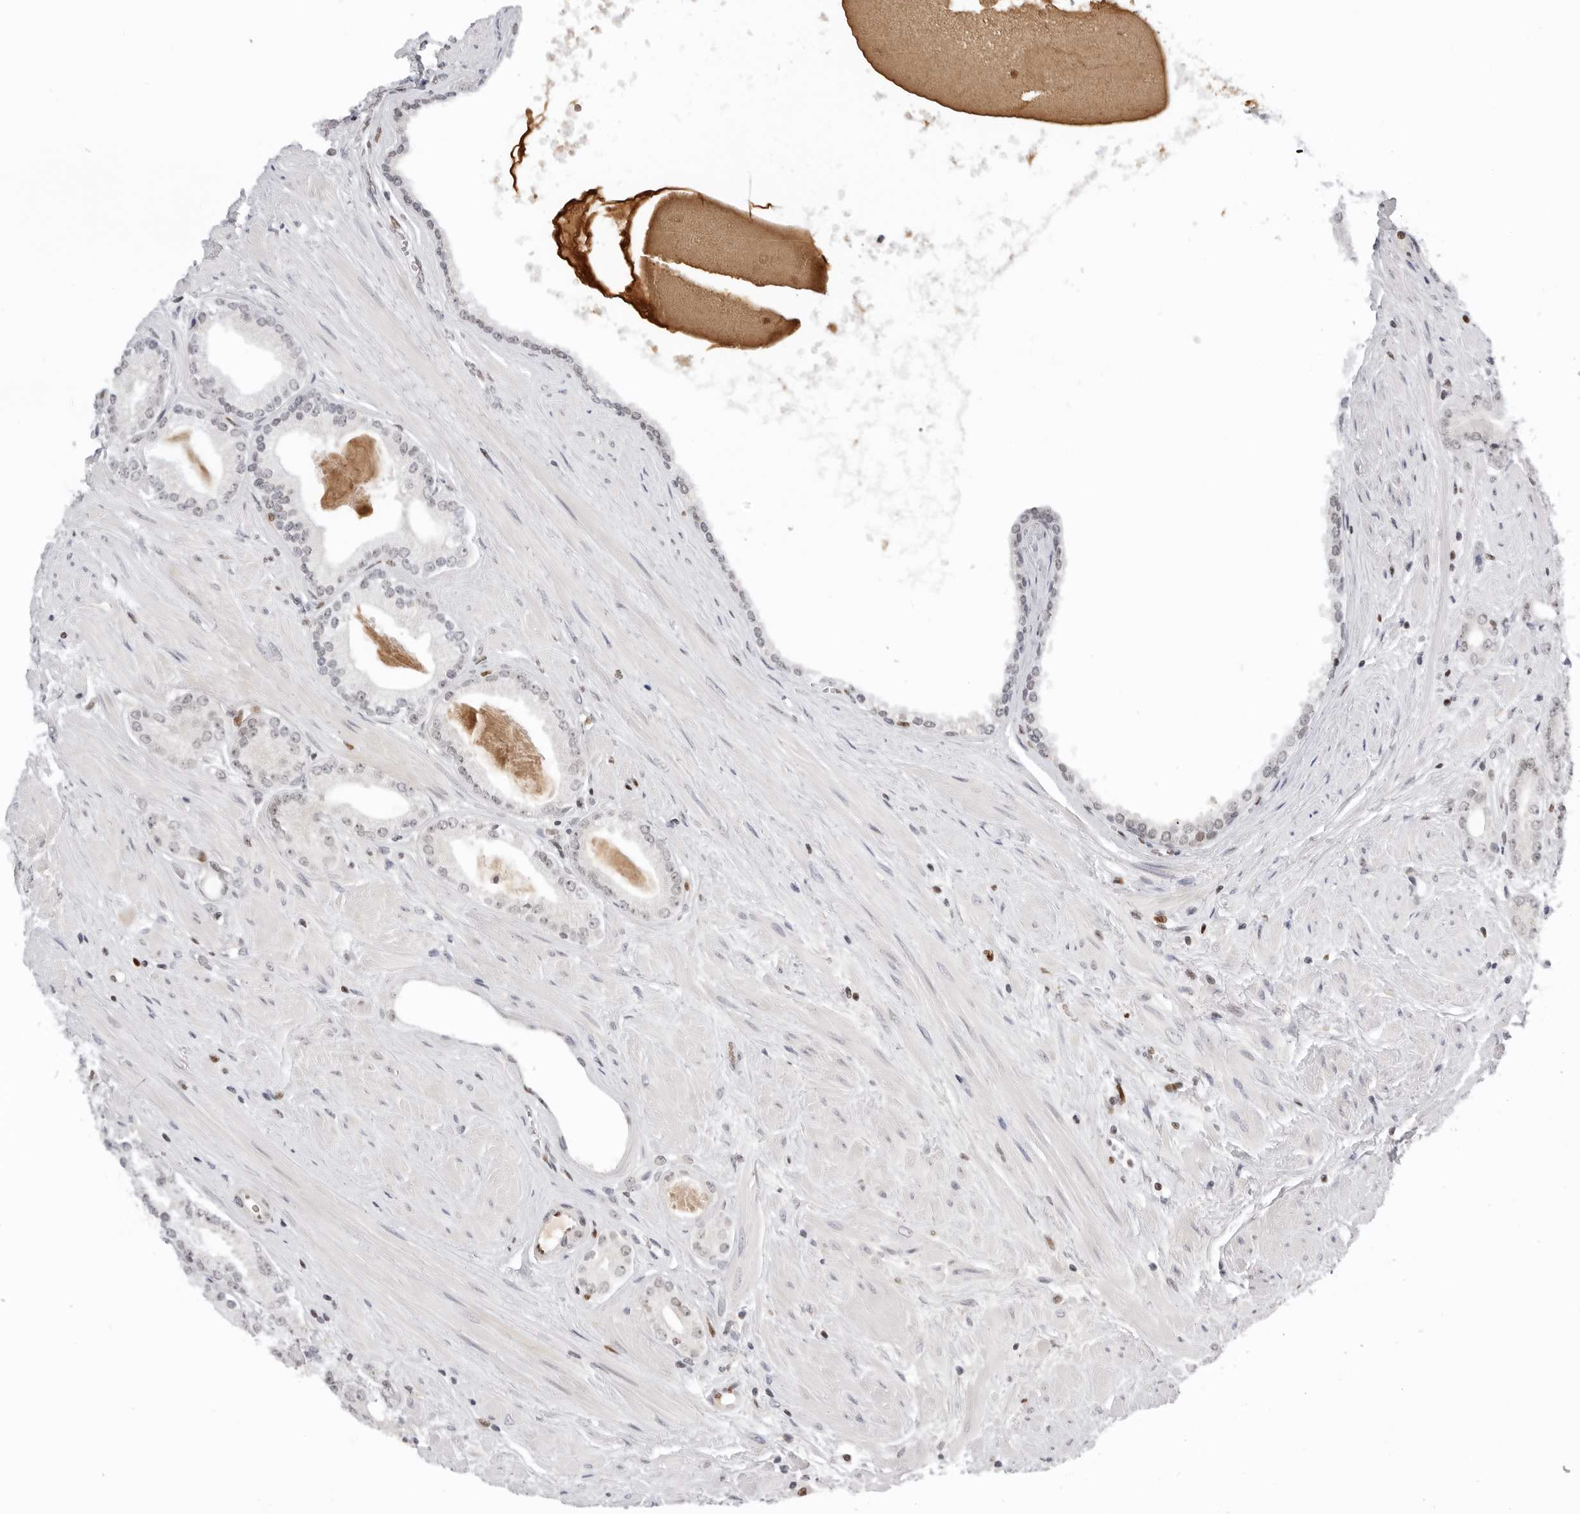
{"staining": {"intensity": "negative", "quantity": "none", "location": "none"}, "tissue": "prostate cancer", "cell_type": "Tumor cells", "image_type": "cancer", "snomed": [{"axis": "morphology", "description": "Adenocarcinoma, Low grade"}, {"axis": "topography", "description": "Prostate"}], "caption": "Human low-grade adenocarcinoma (prostate) stained for a protein using immunohistochemistry (IHC) displays no positivity in tumor cells.", "gene": "OGG1", "patient": {"sex": "male", "age": 62}}